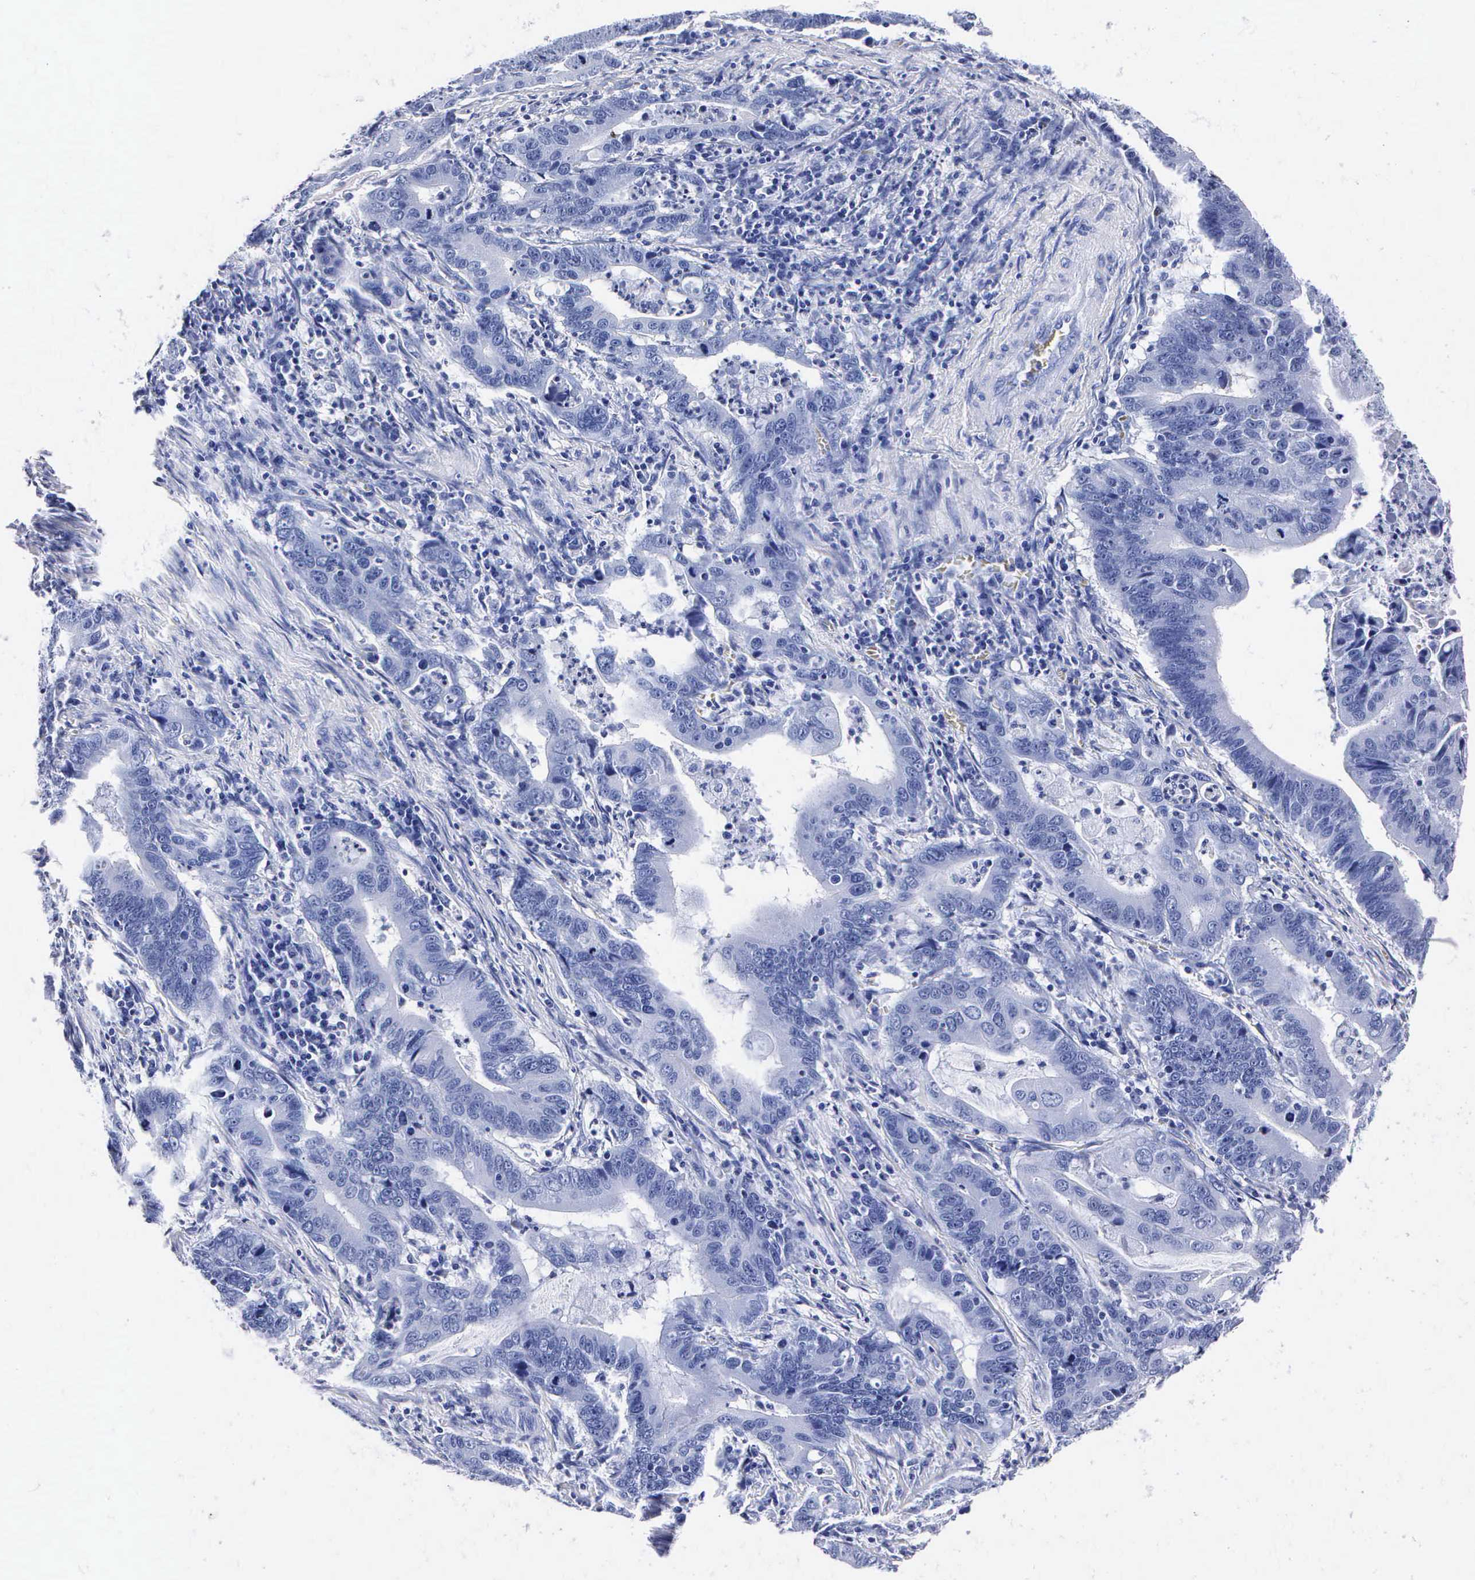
{"staining": {"intensity": "negative", "quantity": "none", "location": "none"}, "tissue": "stomach cancer", "cell_type": "Tumor cells", "image_type": "cancer", "snomed": [{"axis": "morphology", "description": "Adenocarcinoma, NOS"}, {"axis": "topography", "description": "Stomach, upper"}], "caption": "The micrograph reveals no staining of tumor cells in stomach cancer (adenocarcinoma). (Stains: DAB (3,3'-diaminobenzidine) immunohistochemistry with hematoxylin counter stain, Microscopy: brightfield microscopy at high magnification).", "gene": "MB", "patient": {"sex": "male", "age": 63}}